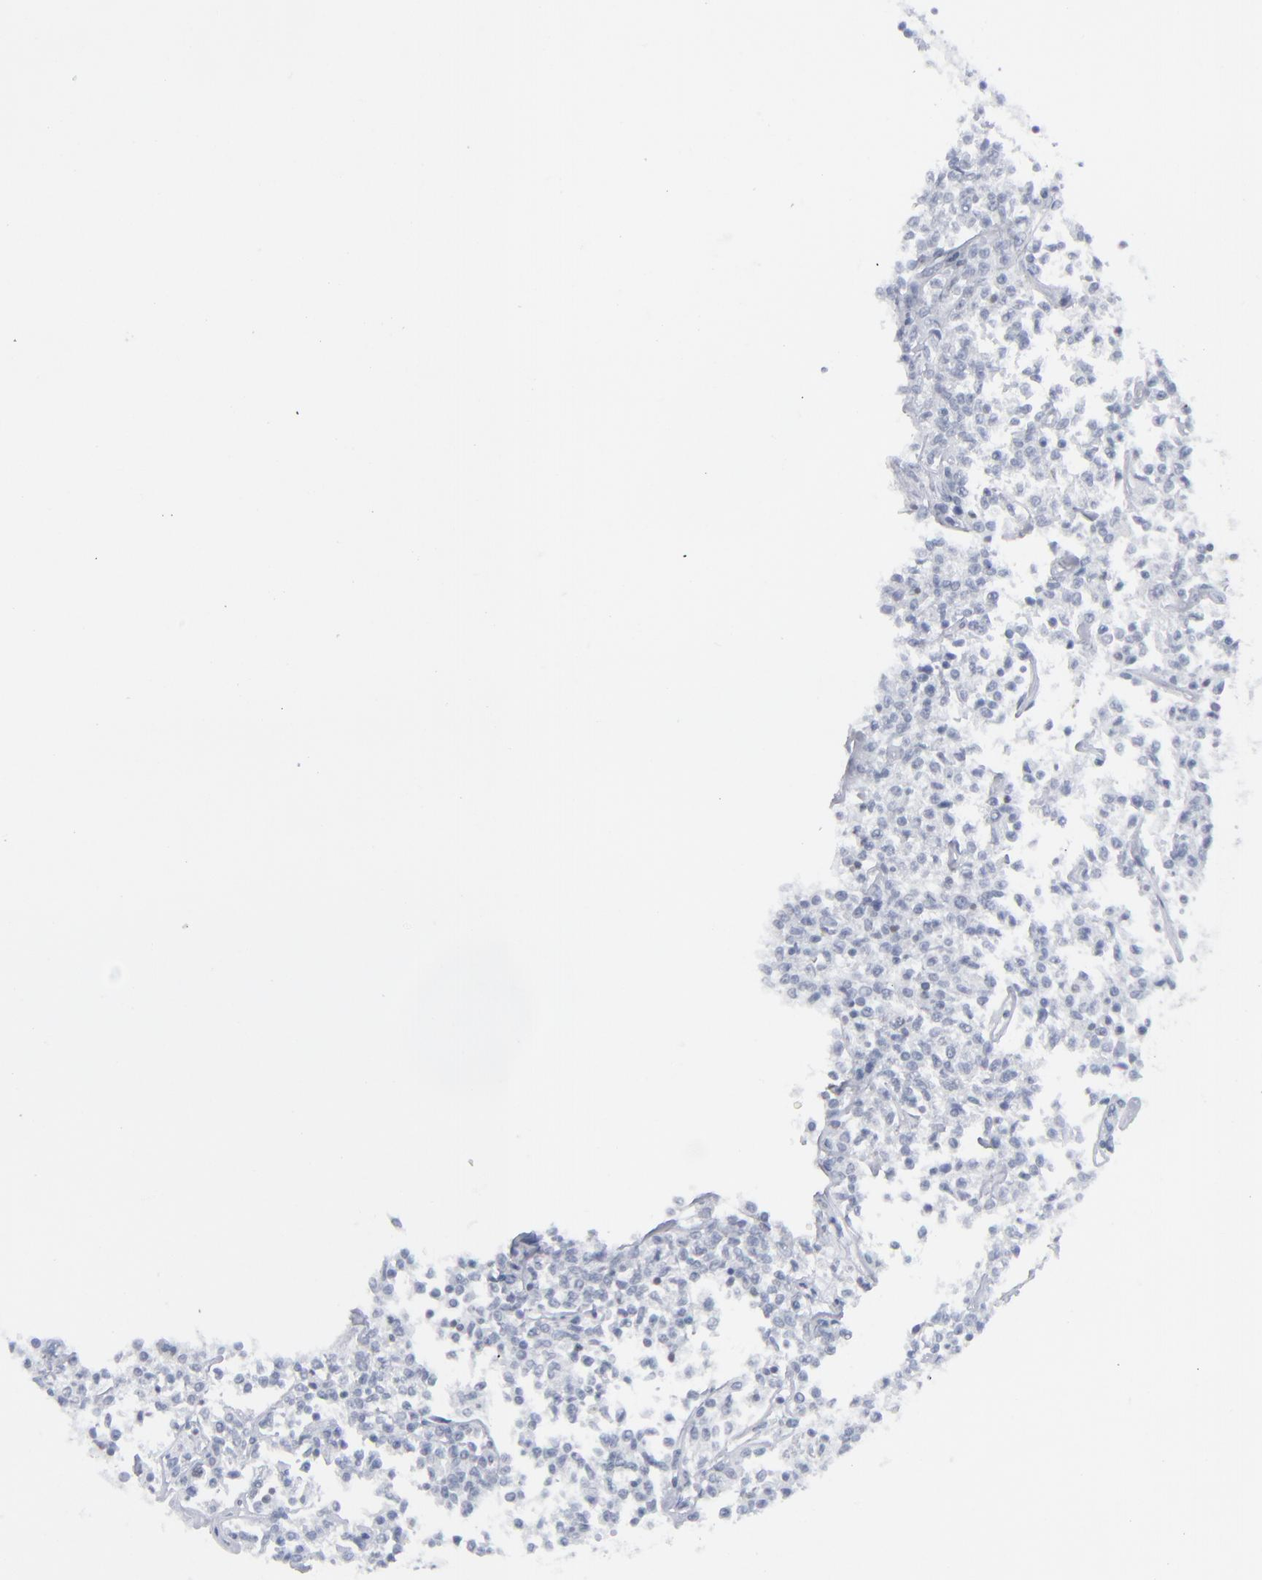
{"staining": {"intensity": "negative", "quantity": "none", "location": "none"}, "tissue": "lymphoma", "cell_type": "Tumor cells", "image_type": "cancer", "snomed": [{"axis": "morphology", "description": "Malignant lymphoma, non-Hodgkin's type, Low grade"}, {"axis": "topography", "description": "Small intestine"}], "caption": "IHC of malignant lymphoma, non-Hodgkin's type (low-grade) demonstrates no positivity in tumor cells. The staining is performed using DAB (3,3'-diaminobenzidine) brown chromogen with nuclei counter-stained in using hematoxylin.", "gene": "MSLN", "patient": {"sex": "female", "age": 59}}